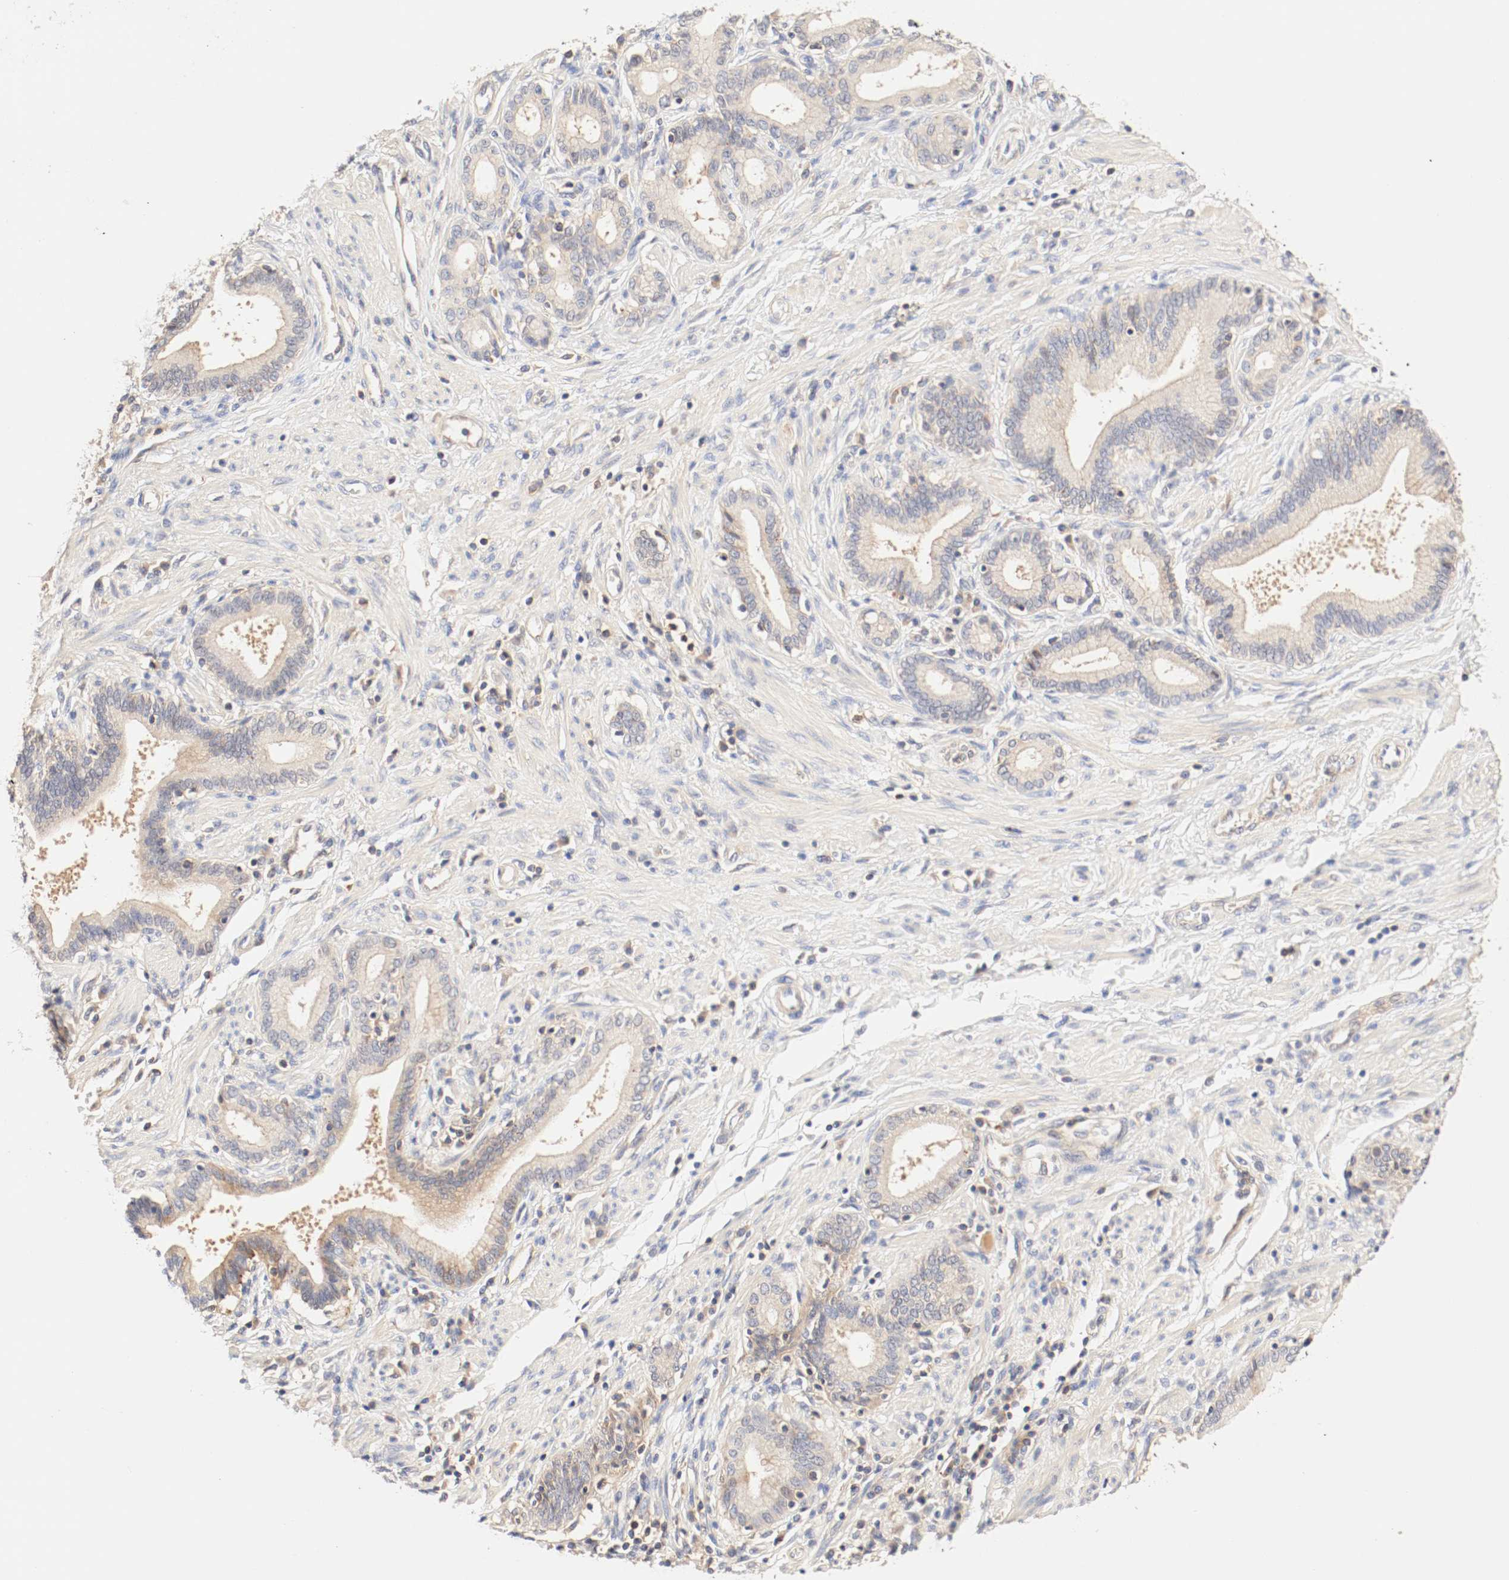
{"staining": {"intensity": "moderate", "quantity": ">75%", "location": "cytoplasmic/membranous"}, "tissue": "pancreatic cancer", "cell_type": "Tumor cells", "image_type": "cancer", "snomed": [{"axis": "morphology", "description": "Adenocarcinoma, NOS"}, {"axis": "topography", "description": "Pancreas"}], "caption": "Protein expression analysis of human adenocarcinoma (pancreatic) reveals moderate cytoplasmic/membranous positivity in about >75% of tumor cells. (DAB IHC, brown staining for protein, blue staining for nuclei).", "gene": "GIT1", "patient": {"sex": "female", "age": 48}}